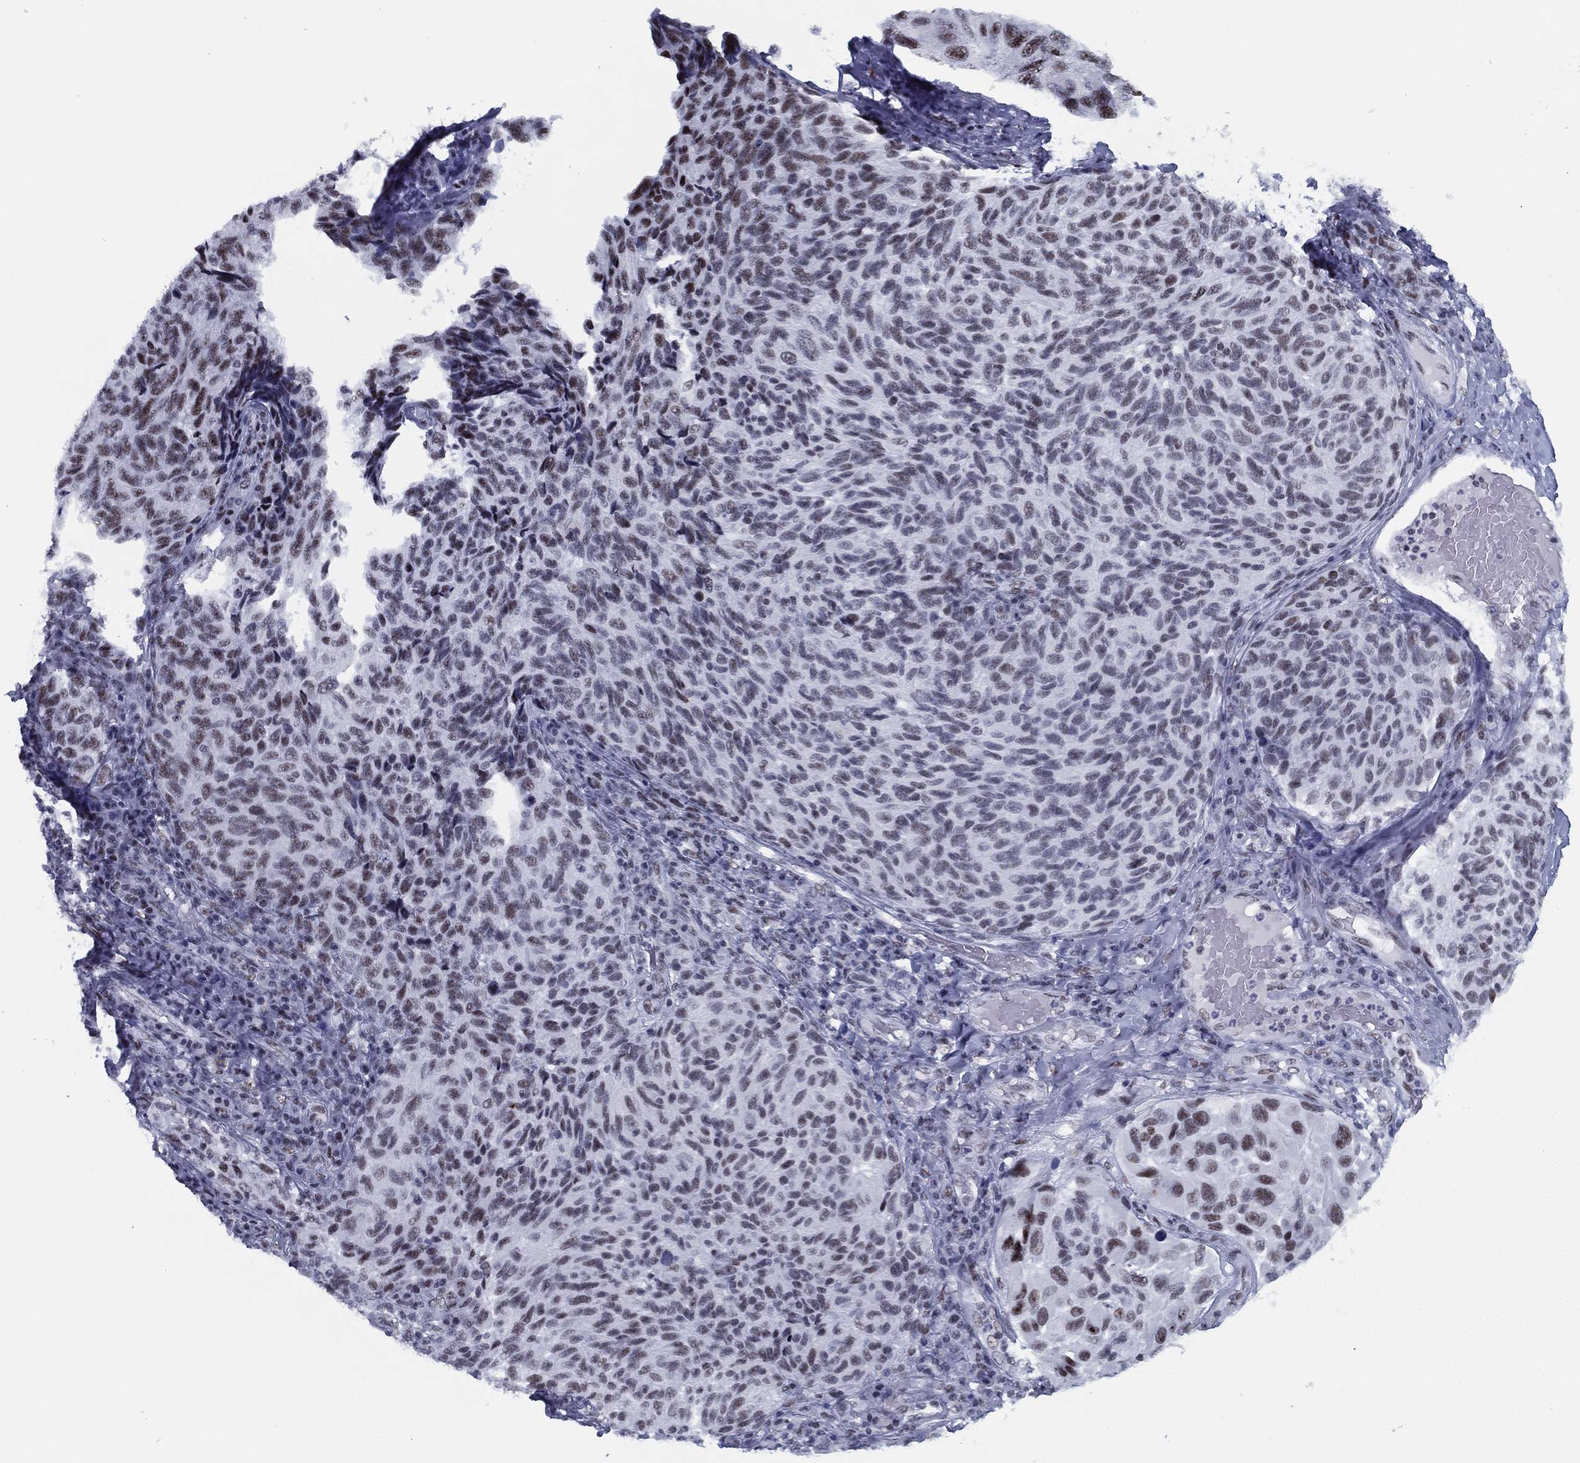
{"staining": {"intensity": "moderate", "quantity": "25%-75%", "location": "nuclear"}, "tissue": "melanoma", "cell_type": "Tumor cells", "image_type": "cancer", "snomed": [{"axis": "morphology", "description": "Malignant melanoma, NOS"}, {"axis": "topography", "description": "Skin"}], "caption": "Moderate nuclear expression is present in approximately 25%-75% of tumor cells in malignant melanoma.", "gene": "CYB561D2", "patient": {"sex": "female", "age": 73}}